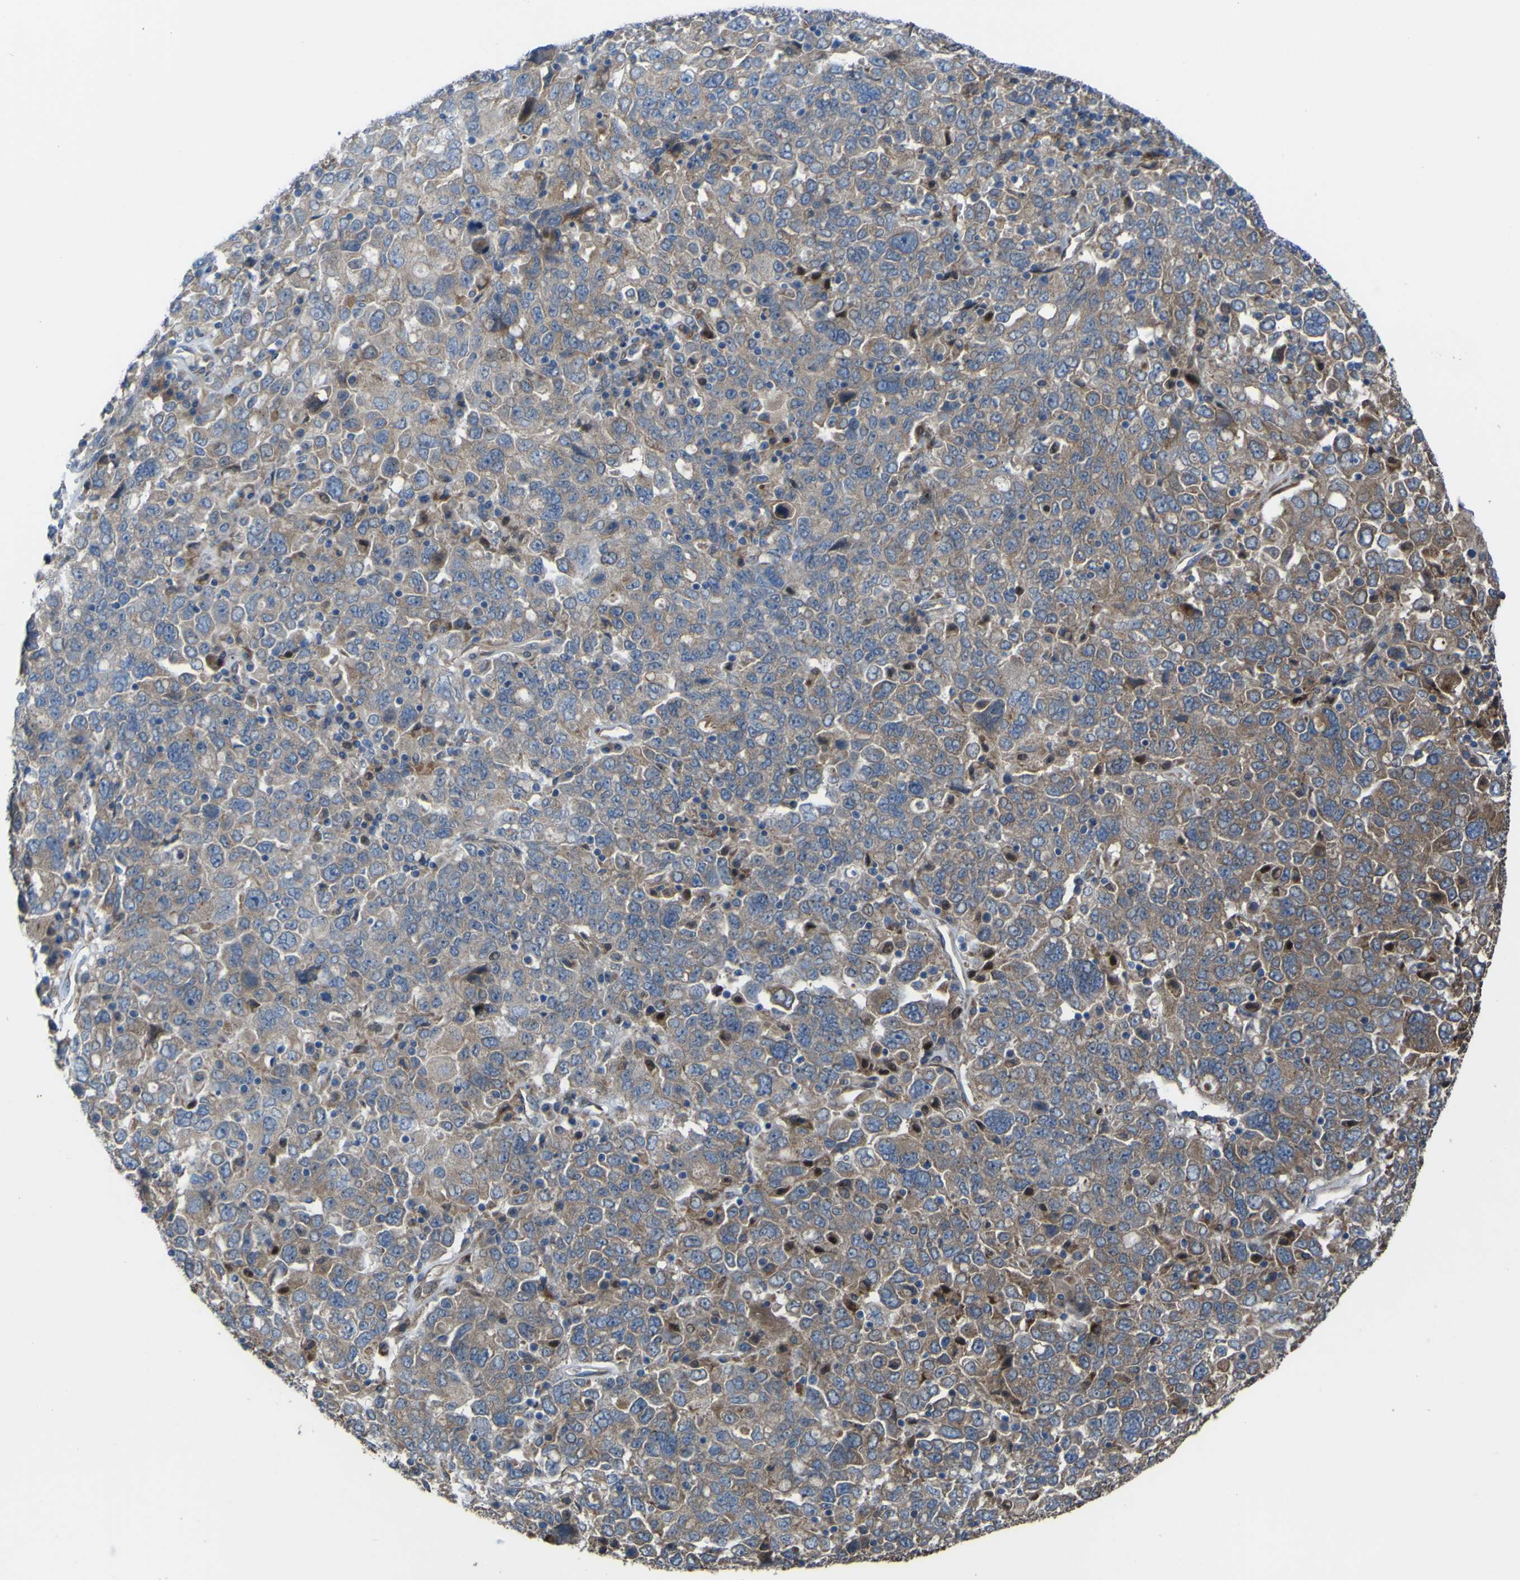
{"staining": {"intensity": "weak", "quantity": ">75%", "location": "cytoplasmic/membranous"}, "tissue": "ovarian cancer", "cell_type": "Tumor cells", "image_type": "cancer", "snomed": [{"axis": "morphology", "description": "Carcinoma, endometroid"}, {"axis": "topography", "description": "Ovary"}], "caption": "Tumor cells demonstrate low levels of weak cytoplasmic/membranous expression in approximately >75% of cells in endometroid carcinoma (ovarian).", "gene": "FBXO30", "patient": {"sex": "female", "age": 62}}